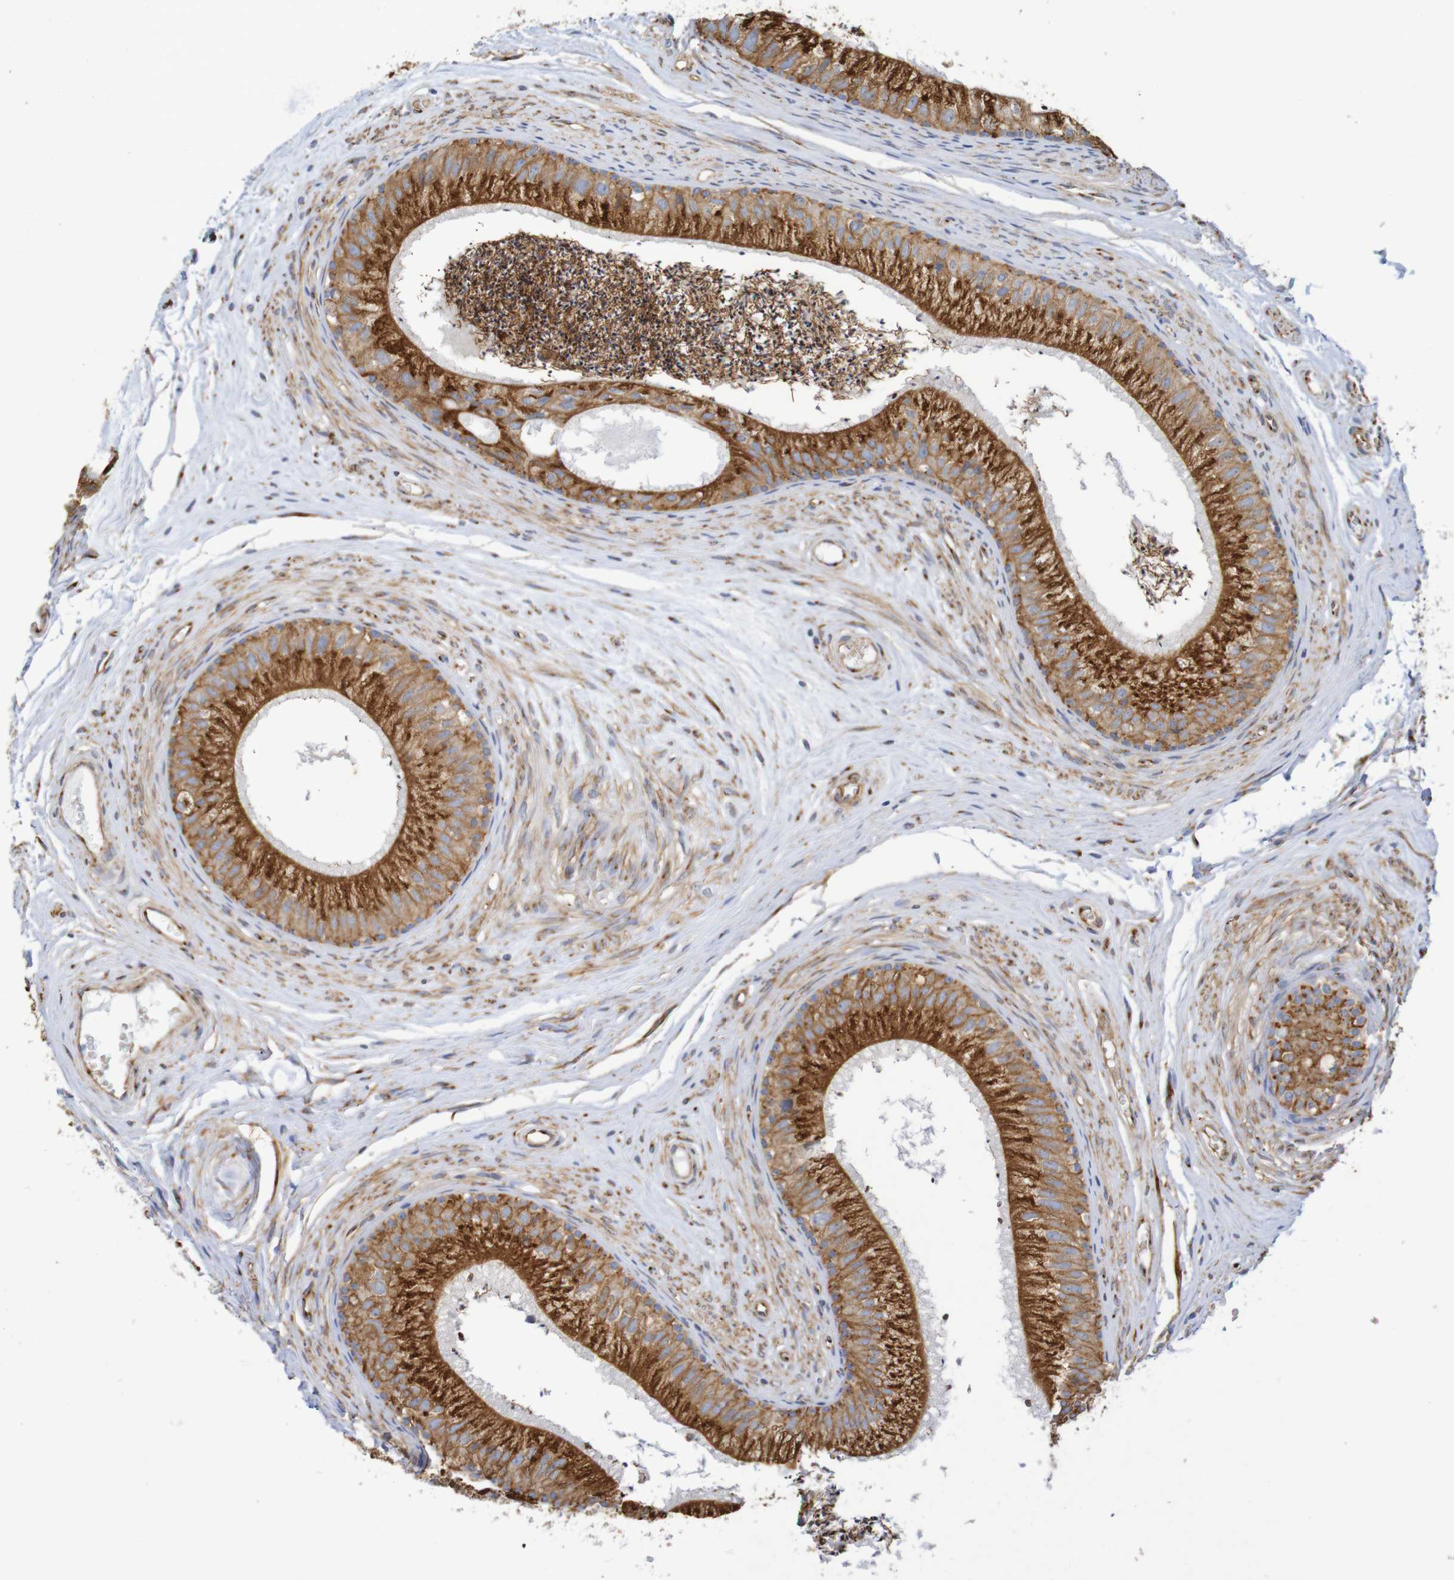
{"staining": {"intensity": "moderate", "quantity": ">75%", "location": "cytoplasmic/membranous"}, "tissue": "epididymis", "cell_type": "Glandular cells", "image_type": "normal", "snomed": [{"axis": "morphology", "description": "Normal tissue, NOS"}, {"axis": "topography", "description": "Epididymis"}], "caption": "DAB immunohistochemical staining of normal epididymis shows moderate cytoplasmic/membranous protein staining in approximately >75% of glandular cells.", "gene": "DCP2", "patient": {"sex": "male", "age": 56}}